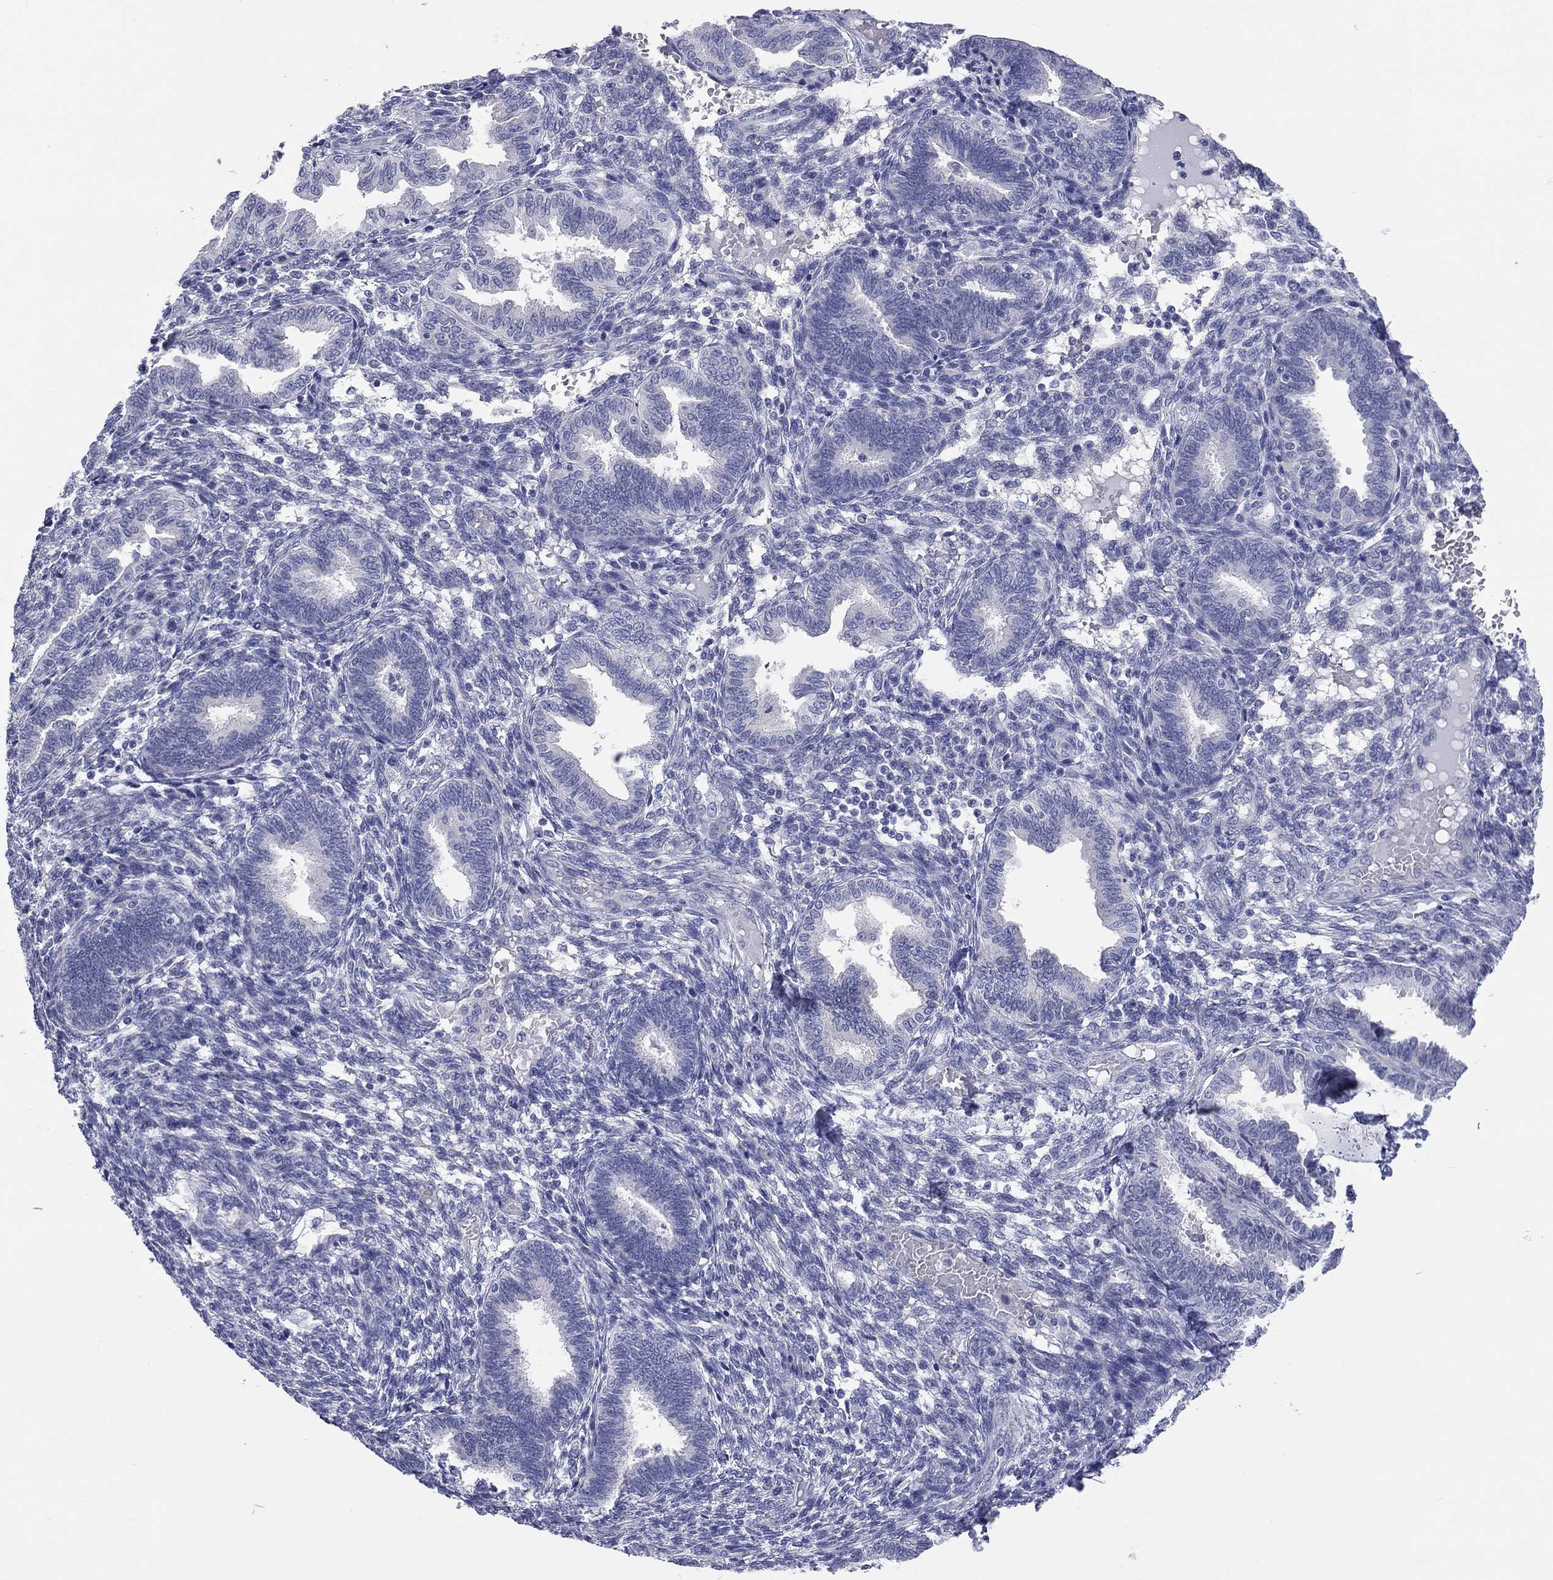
{"staining": {"intensity": "negative", "quantity": "none", "location": "none"}, "tissue": "endometrium", "cell_type": "Cells in endometrial stroma", "image_type": "normal", "snomed": [{"axis": "morphology", "description": "Normal tissue, NOS"}, {"axis": "topography", "description": "Endometrium"}], "caption": "A photomicrograph of human endometrium is negative for staining in cells in endometrial stroma. (IHC, brightfield microscopy, high magnification).", "gene": "ENSG00000269035", "patient": {"sex": "female", "age": 42}}